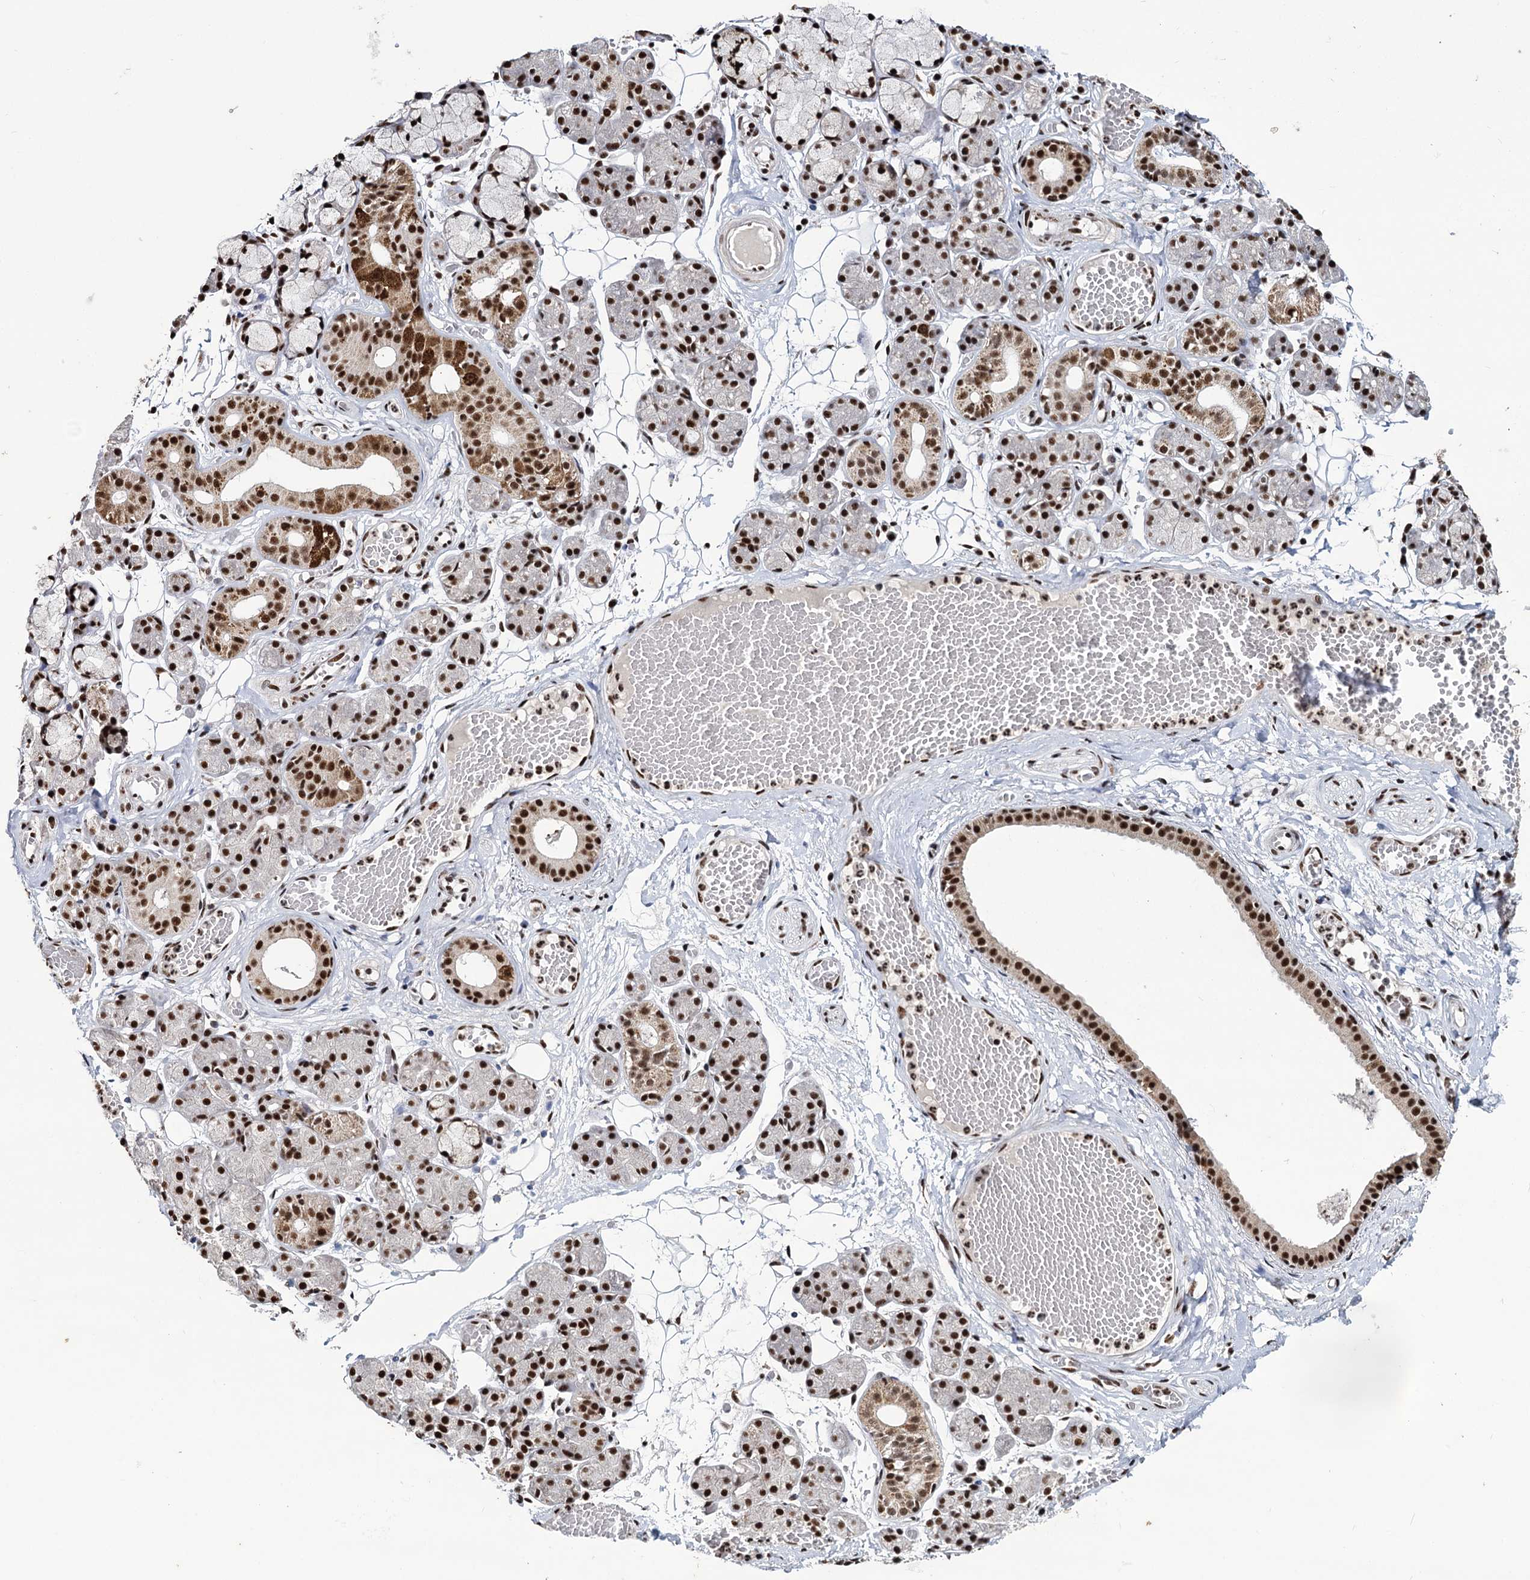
{"staining": {"intensity": "strong", "quantity": "25%-75%", "location": "cytoplasmic/membranous,nuclear"}, "tissue": "salivary gland", "cell_type": "Glandular cells", "image_type": "normal", "snomed": [{"axis": "morphology", "description": "Normal tissue, NOS"}, {"axis": "topography", "description": "Salivary gland"}], "caption": "Strong cytoplasmic/membranous,nuclear expression for a protein is seen in about 25%-75% of glandular cells of unremarkable salivary gland using IHC.", "gene": "RPUSD4", "patient": {"sex": "male", "age": 63}}